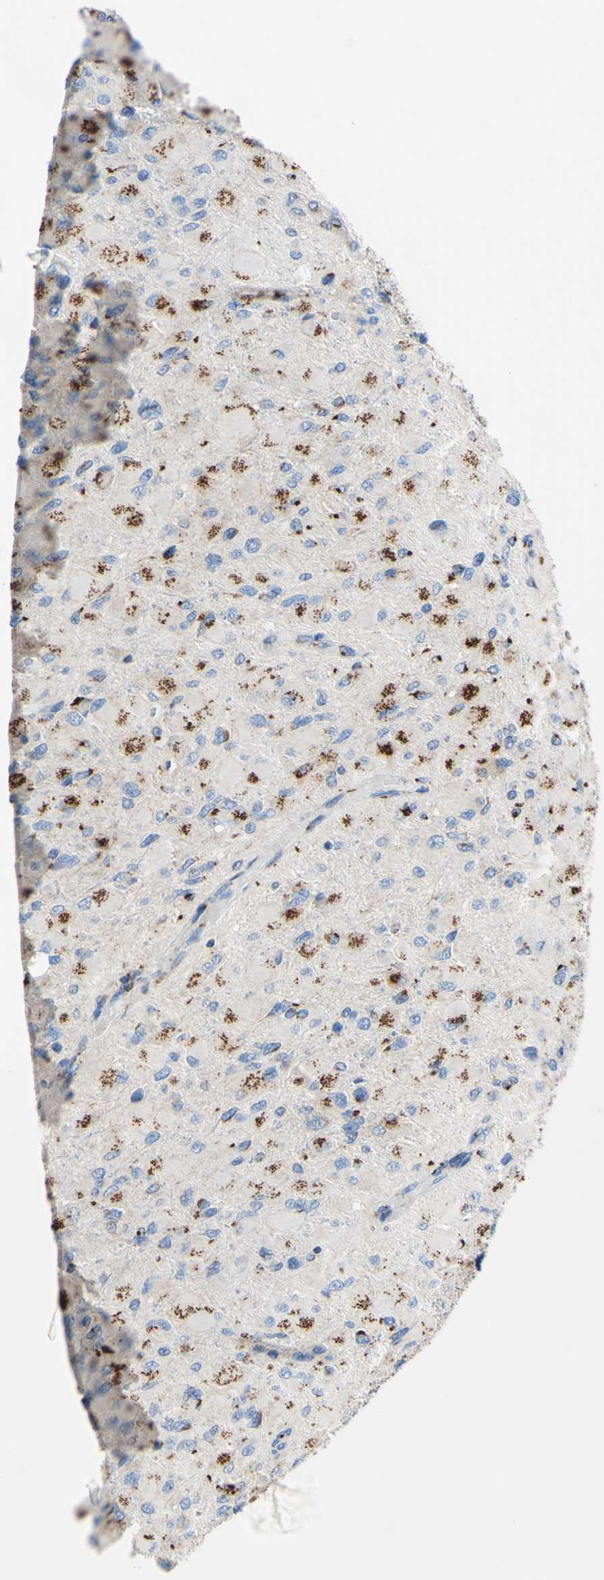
{"staining": {"intensity": "moderate", "quantity": "25%-75%", "location": "cytoplasmic/membranous"}, "tissue": "glioma", "cell_type": "Tumor cells", "image_type": "cancer", "snomed": [{"axis": "morphology", "description": "Glioma, malignant, High grade"}, {"axis": "topography", "description": "Cerebral cortex"}], "caption": "Brown immunohistochemical staining in human glioma exhibits moderate cytoplasmic/membranous positivity in approximately 25%-75% of tumor cells.", "gene": "GALNT2", "patient": {"sex": "female", "age": 36}}